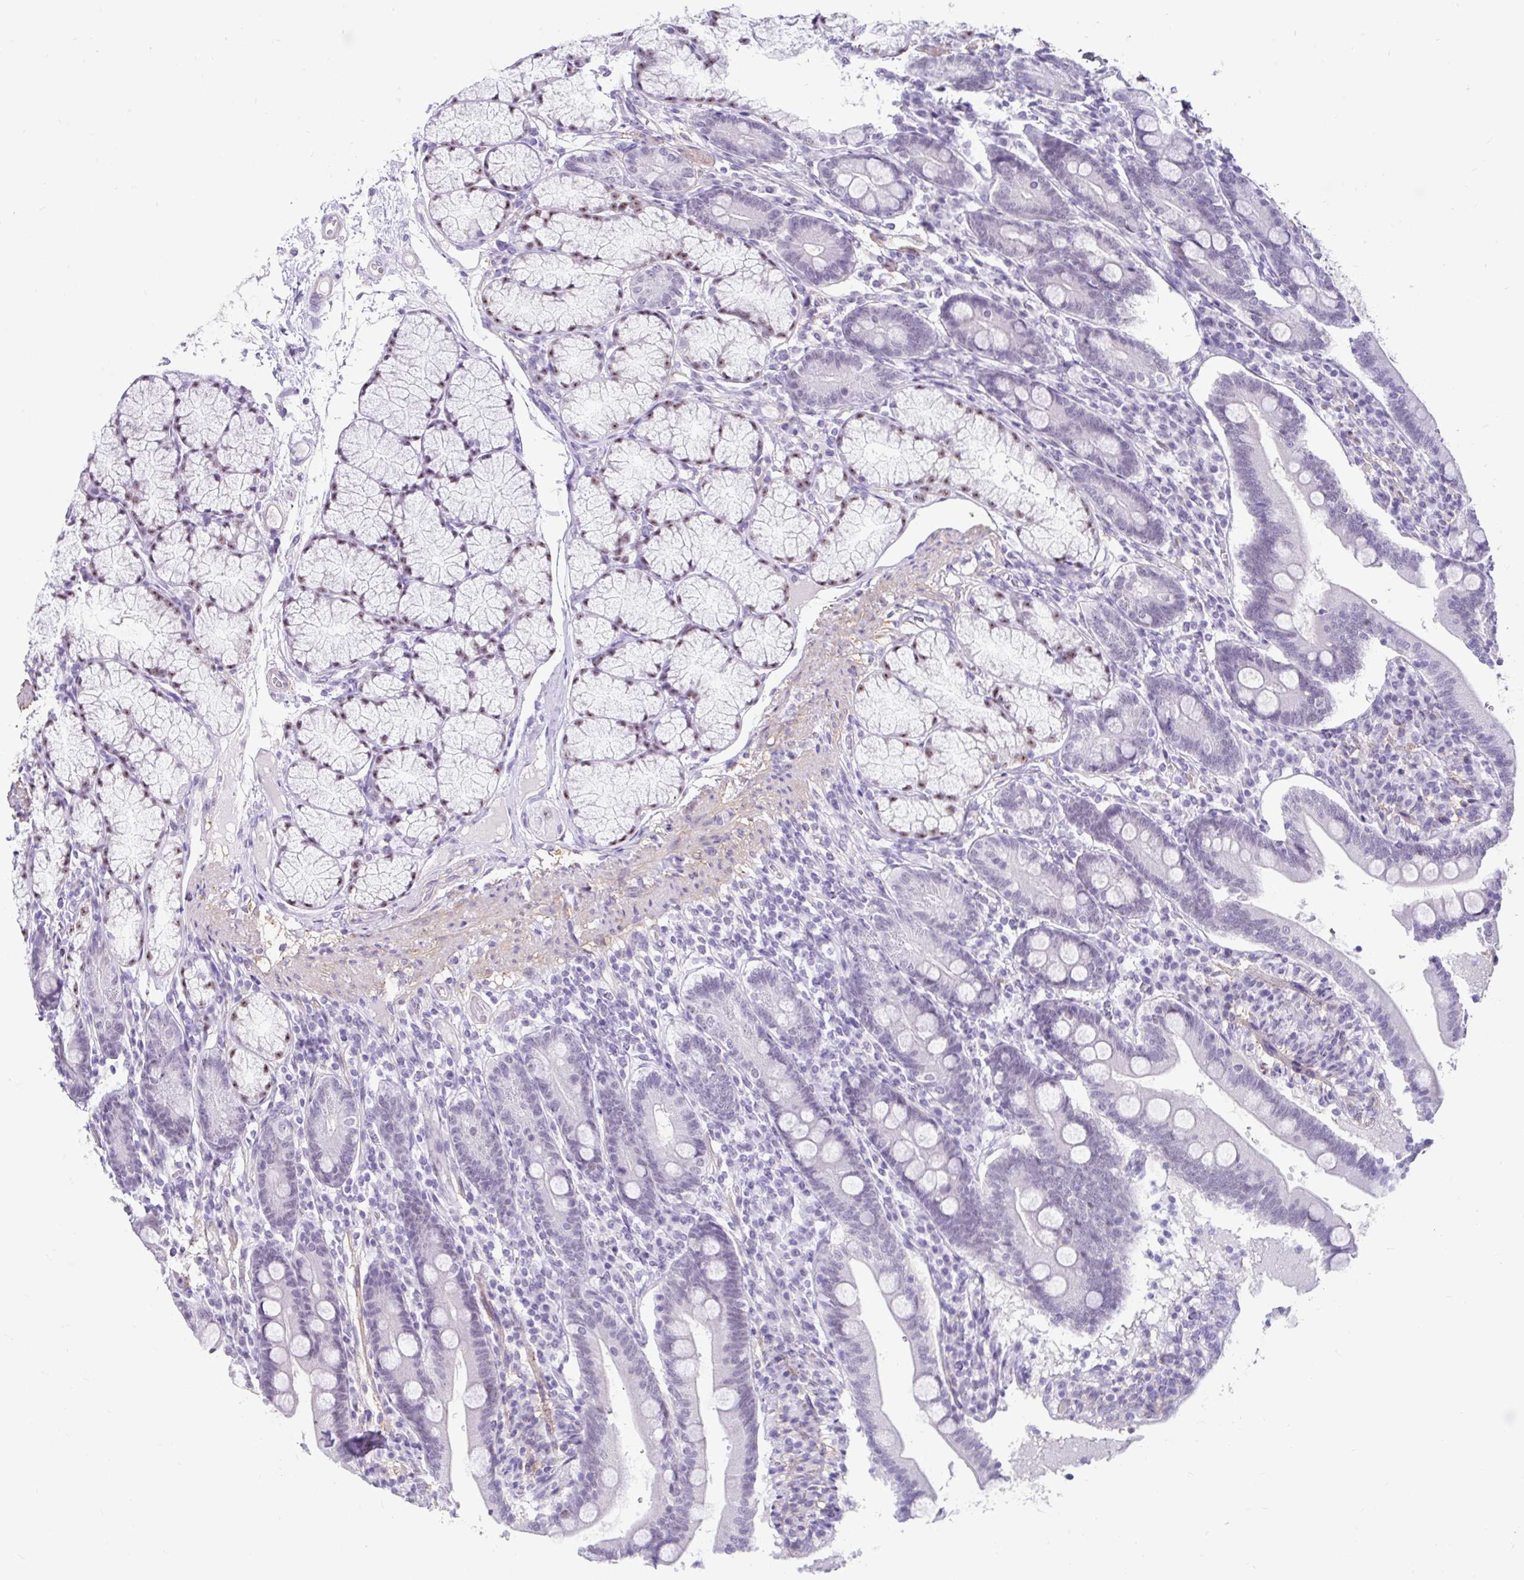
{"staining": {"intensity": "negative", "quantity": "none", "location": "none"}, "tissue": "duodenum", "cell_type": "Glandular cells", "image_type": "normal", "snomed": [{"axis": "morphology", "description": "Normal tissue, NOS"}, {"axis": "topography", "description": "Duodenum"}], "caption": "An immunohistochemistry (IHC) image of unremarkable duodenum is shown. There is no staining in glandular cells of duodenum. (Immunohistochemistry, brightfield microscopy, high magnification).", "gene": "DCAF17", "patient": {"sex": "female", "age": 67}}